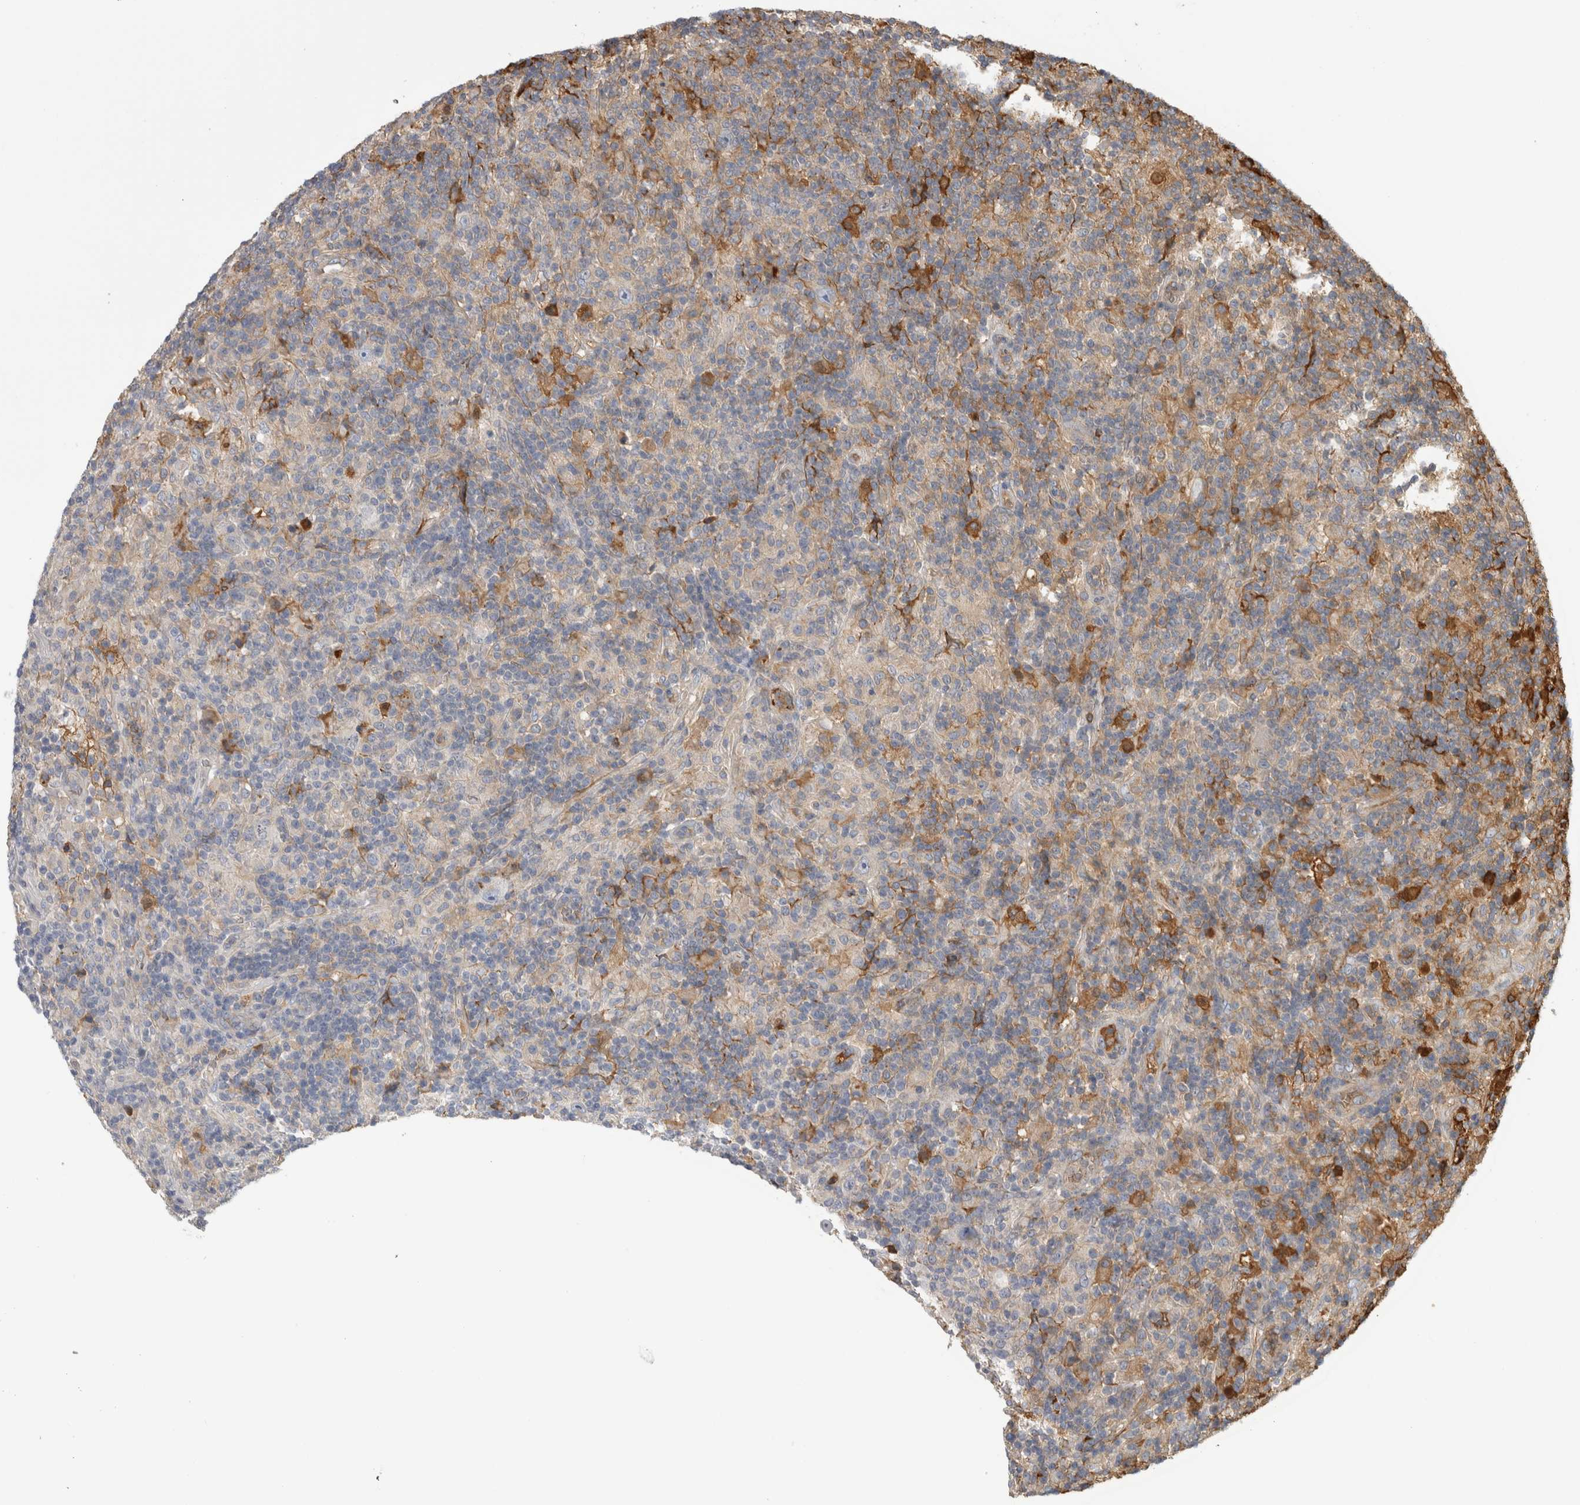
{"staining": {"intensity": "negative", "quantity": "none", "location": "none"}, "tissue": "lymphoma", "cell_type": "Tumor cells", "image_type": "cancer", "snomed": [{"axis": "morphology", "description": "Hodgkin's disease, NOS"}, {"axis": "topography", "description": "Lymph node"}], "caption": "Histopathology image shows no significant protein positivity in tumor cells of lymphoma. Nuclei are stained in blue.", "gene": "TBCE", "patient": {"sex": "male", "age": 70}}